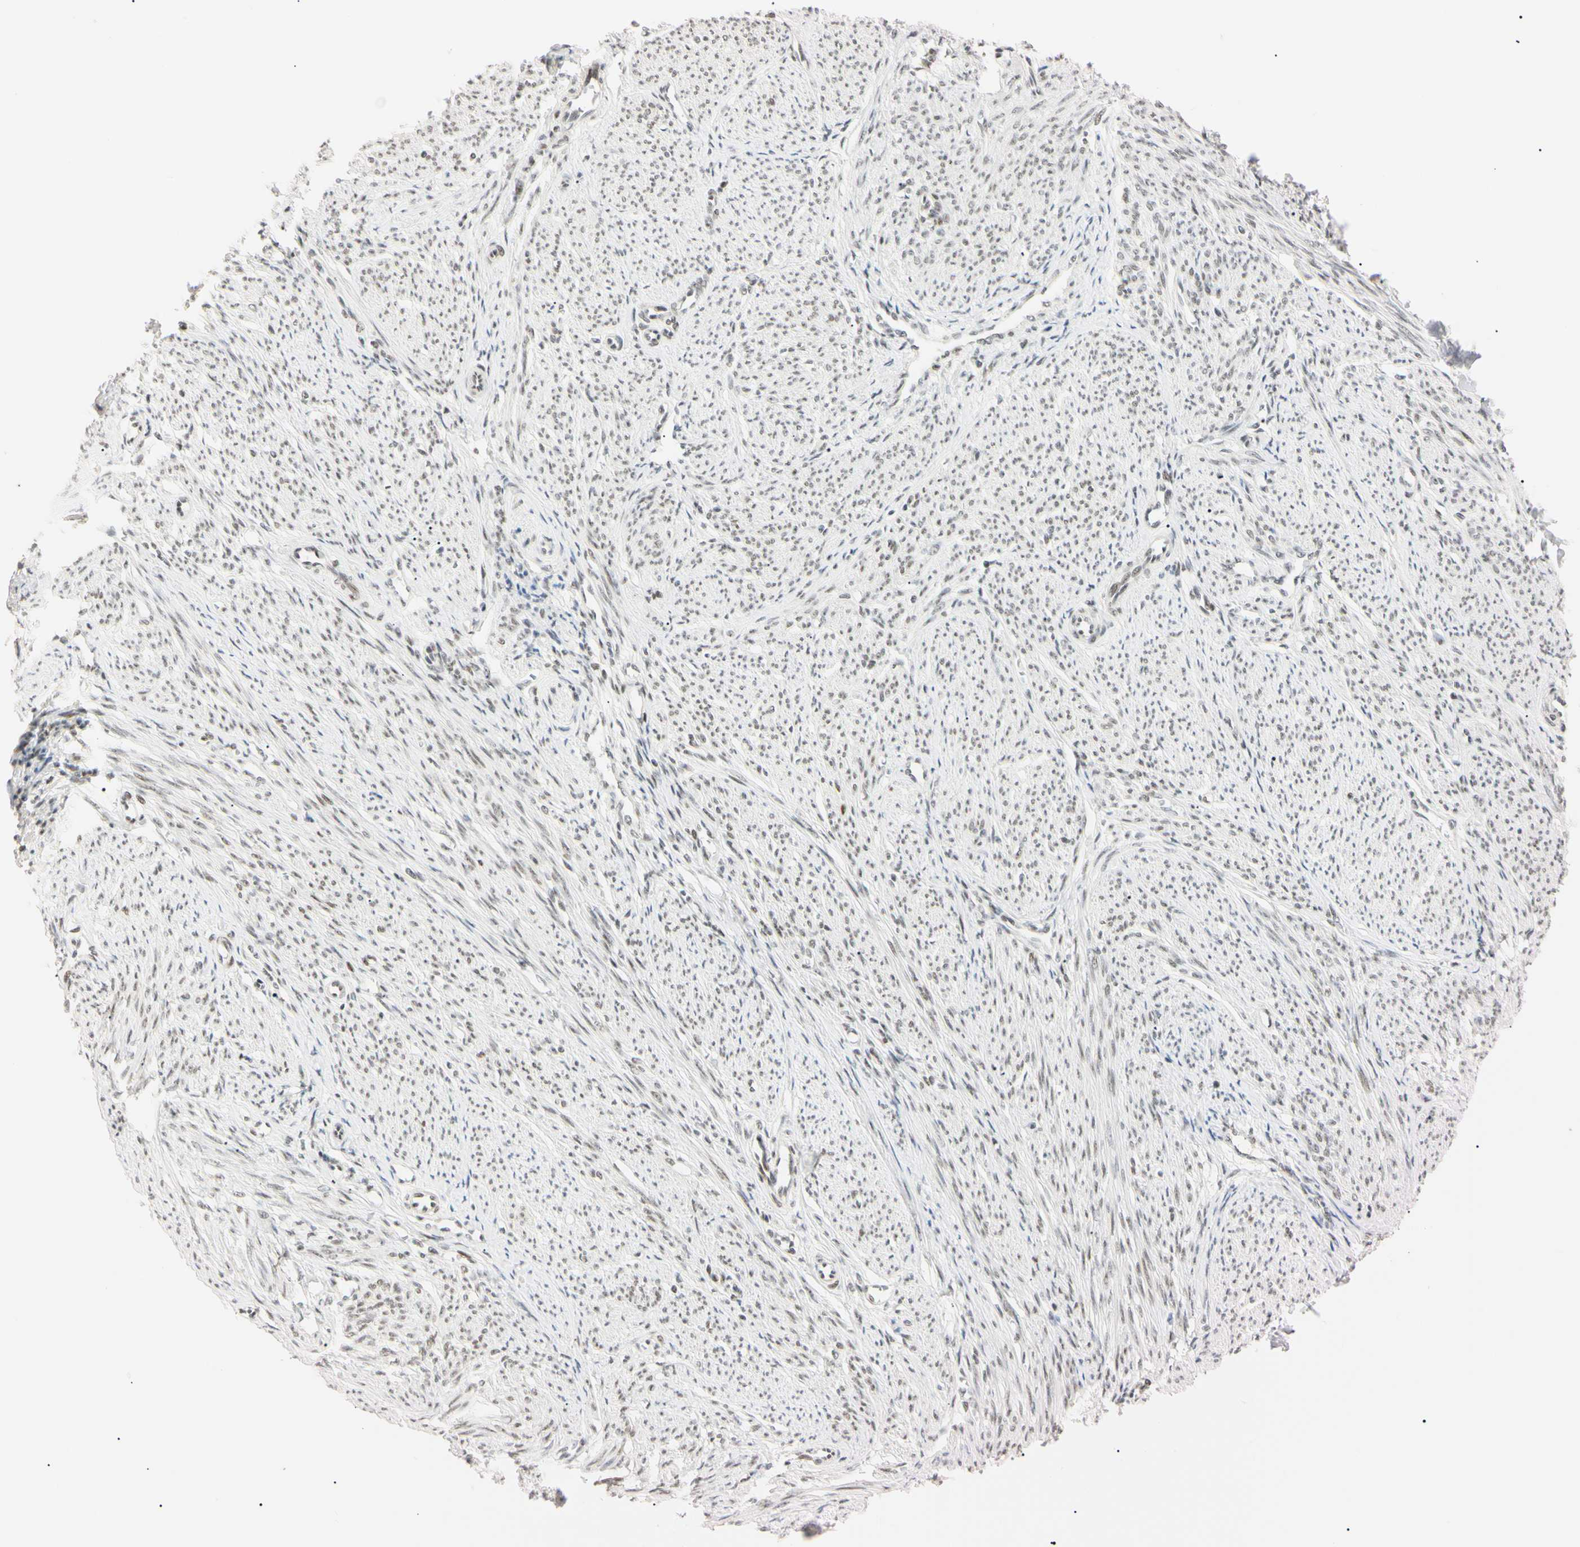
{"staining": {"intensity": "weak", "quantity": "25%-75%", "location": "nuclear"}, "tissue": "smooth muscle", "cell_type": "Smooth muscle cells", "image_type": "normal", "snomed": [{"axis": "morphology", "description": "Normal tissue, NOS"}, {"axis": "topography", "description": "Smooth muscle"}], "caption": "Approximately 25%-75% of smooth muscle cells in normal human smooth muscle reveal weak nuclear protein staining as visualized by brown immunohistochemical staining.", "gene": "ZNF134", "patient": {"sex": "female", "age": 65}}